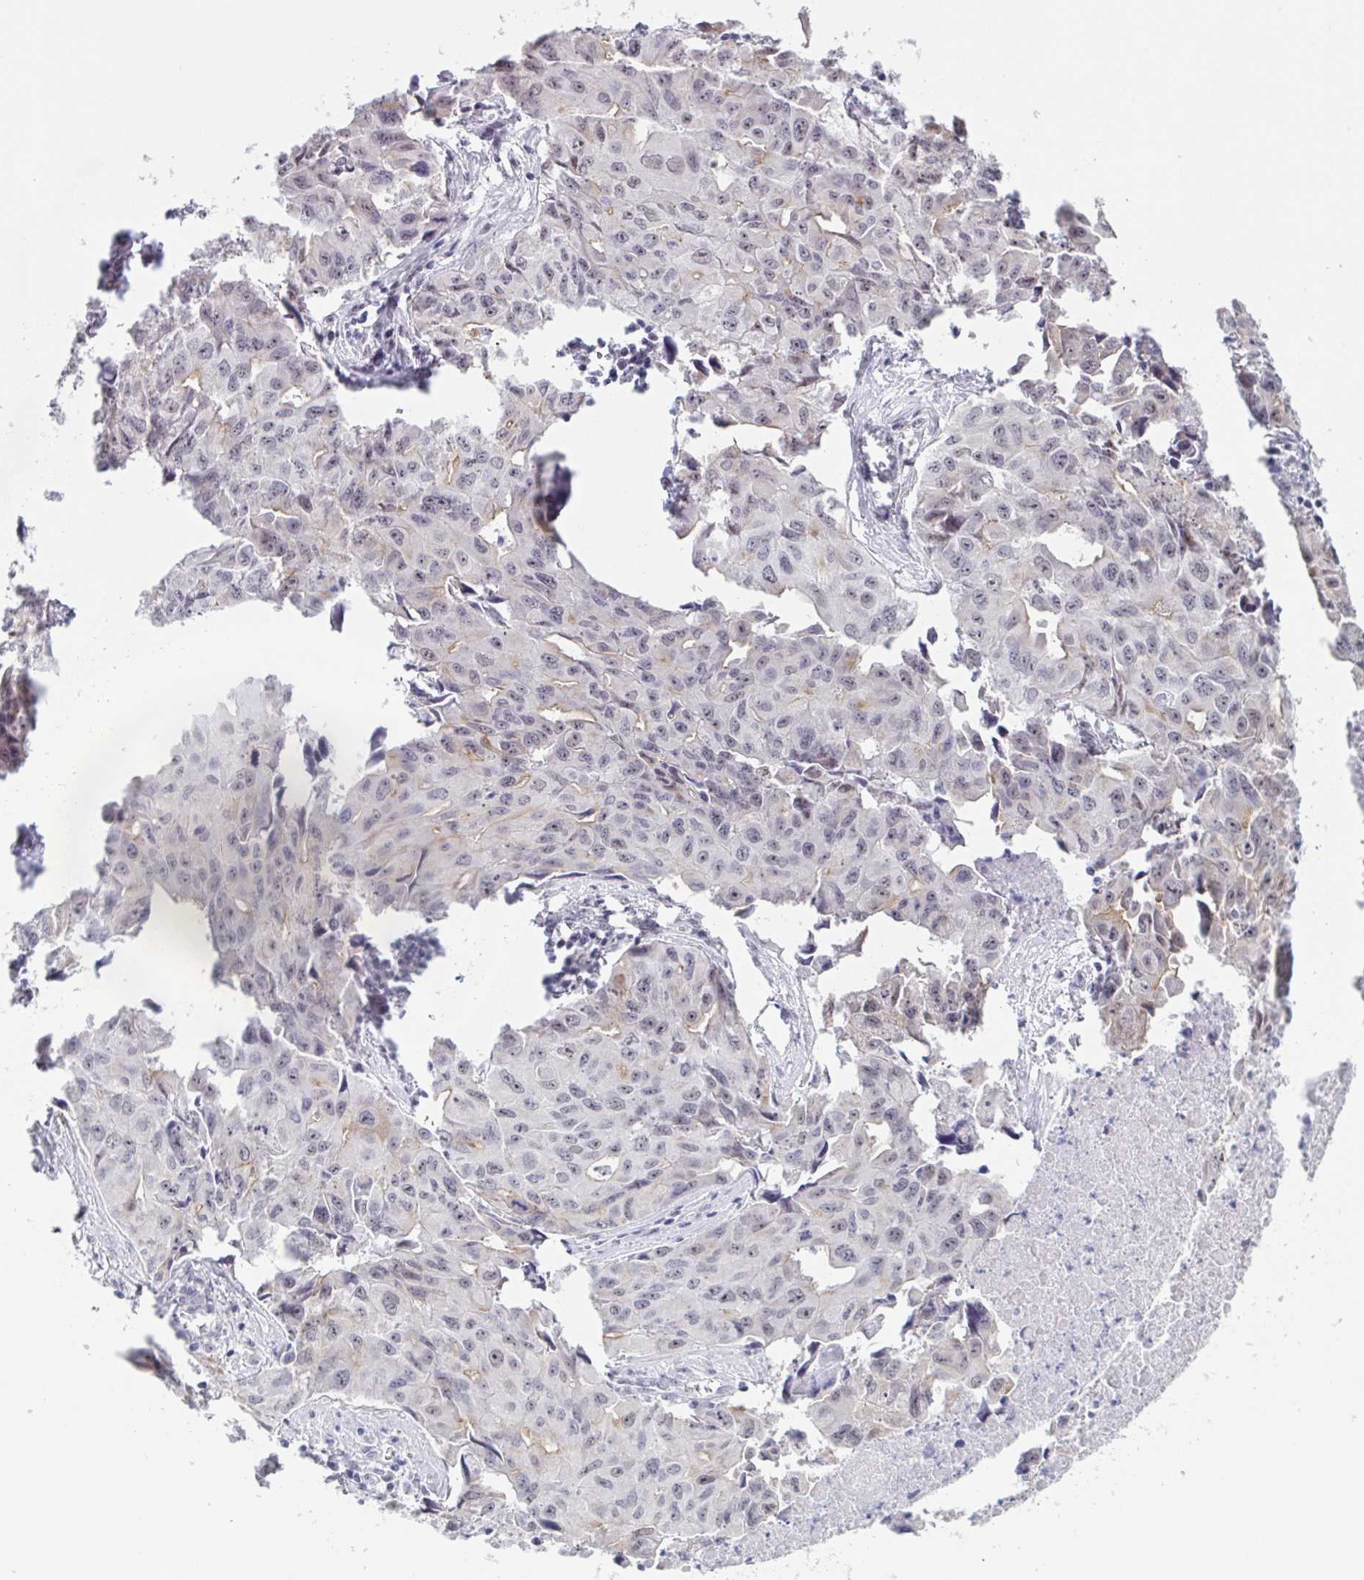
{"staining": {"intensity": "negative", "quantity": "none", "location": "none"}, "tissue": "lung cancer", "cell_type": "Tumor cells", "image_type": "cancer", "snomed": [{"axis": "morphology", "description": "Adenocarcinoma, NOS"}, {"axis": "topography", "description": "Lymph node"}, {"axis": "topography", "description": "Lung"}], "caption": "Image shows no protein expression in tumor cells of lung cancer tissue. (DAB IHC, high magnification).", "gene": "TMEM92", "patient": {"sex": "male", "age": 64}}